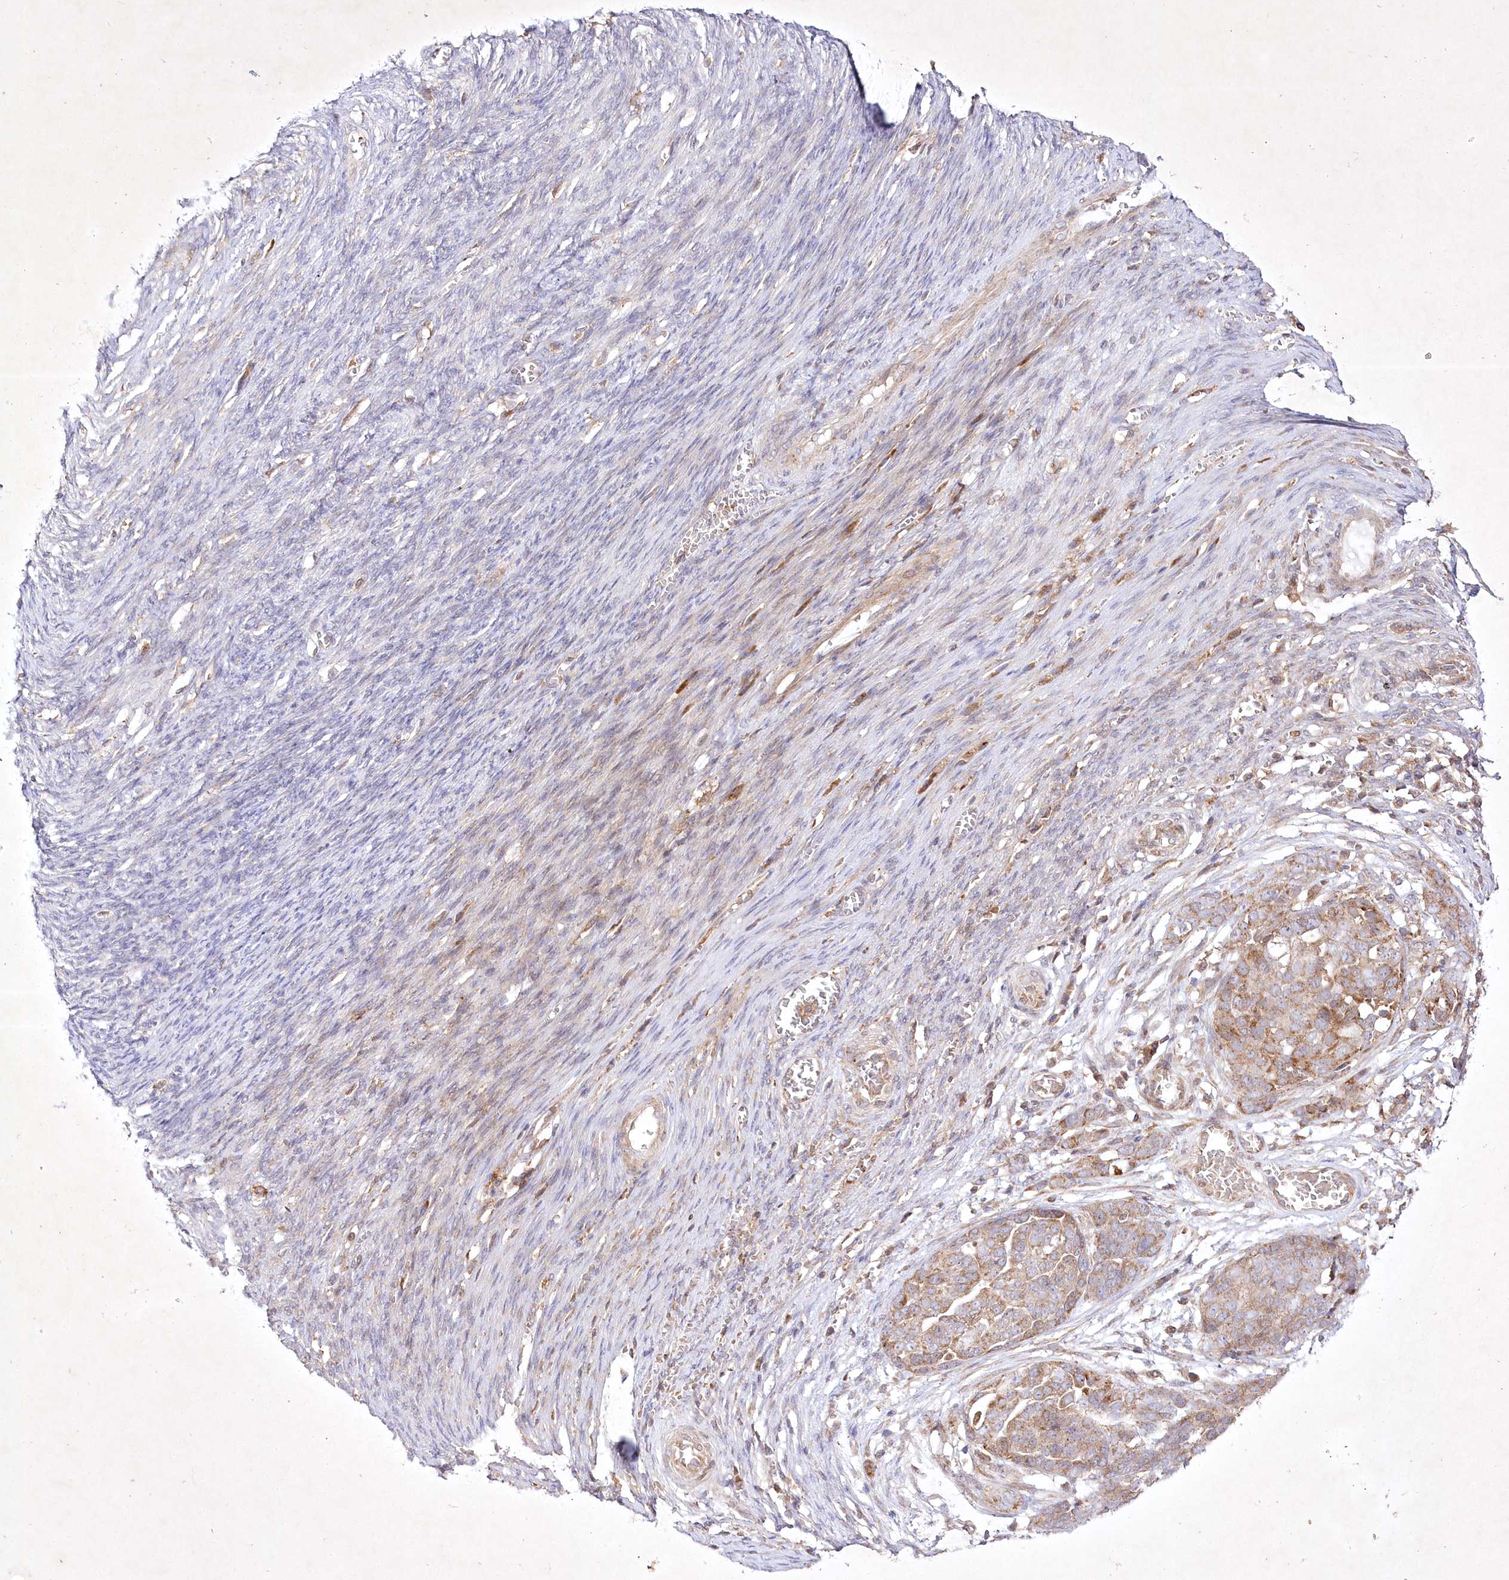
{"staining": {"intensity": "moderate", "quantity": ">75%", "location": "cytoplasmic/membranous"}, "tissue": "ovarian cancer", "cell_type": "Tumor cells", "image_type": "cancer", "snomed": [{"axis": "morphology", "description": "Cystadenocarcinoma, serous, NOS"}, {"axis": "topography", "description": "Ovary"}], "caption": "The immunohistochemical stain shows moderate cytoplasmic/membranous expression in tumor cells of serous cystadenocarcinoma (ovarian) tissue.", "gene": "OPA1", "patient": {"sex": "female", "age": 44}}